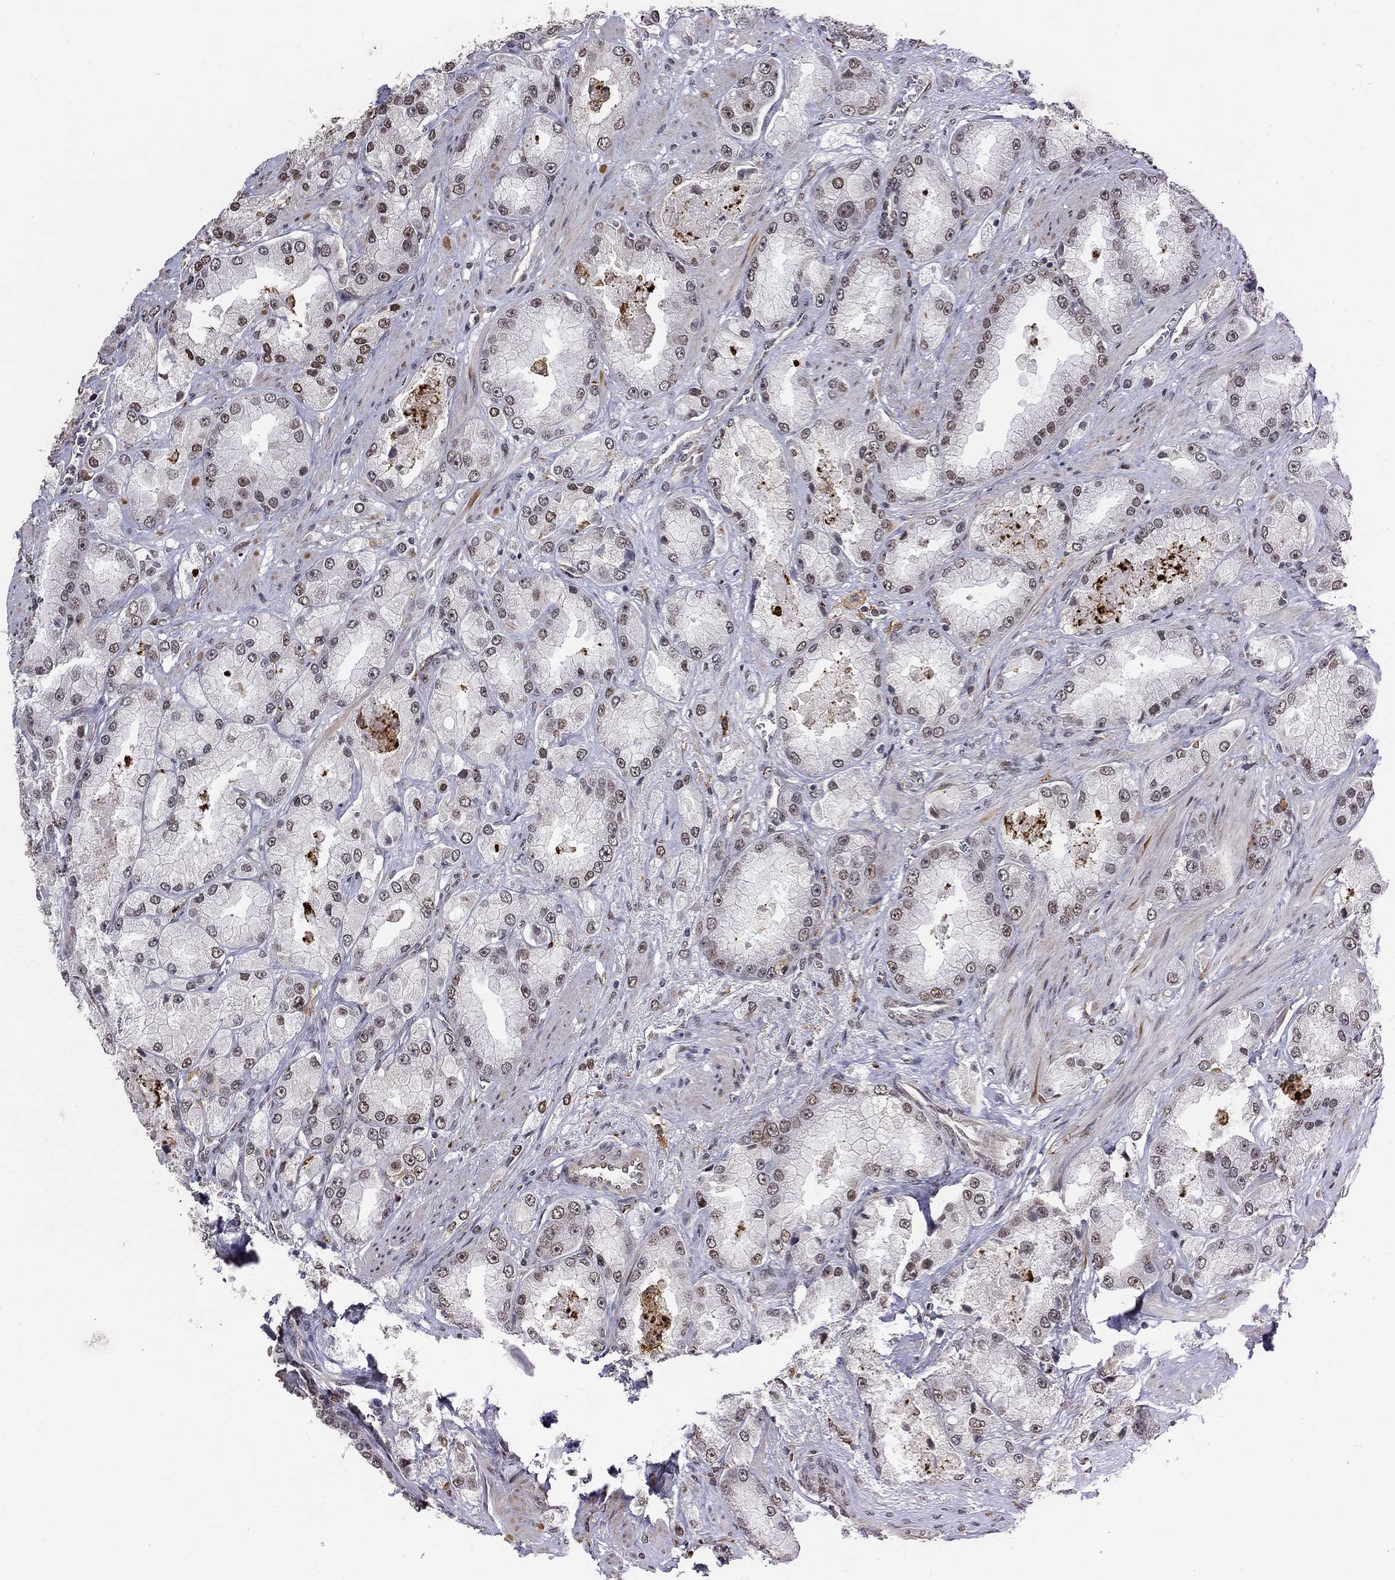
{"staining": {"intensity": "moderate", "quantity": "<25%", "location": "nuclear"}, "tissue": "prostate cancer", "cell_type": "Tumor cells", "image_type": "cancer", "snomed": [{"axis": "morphology", "description": "Adenocarcinoma, NOS"}, {"axis": "topography", "description": "Prostate and seminal vesicle, NOS"}, {"axis": "topography", "description": "Prostate"}], "caption": "Moderate nuclear expression for a protein is present in approximately <25% of tumor cells of prostate cancer (adenocarcinoma) using immunohistochemistry.", "gene": "GRIA3", "patient": {"sex": "male", "age": 64}}